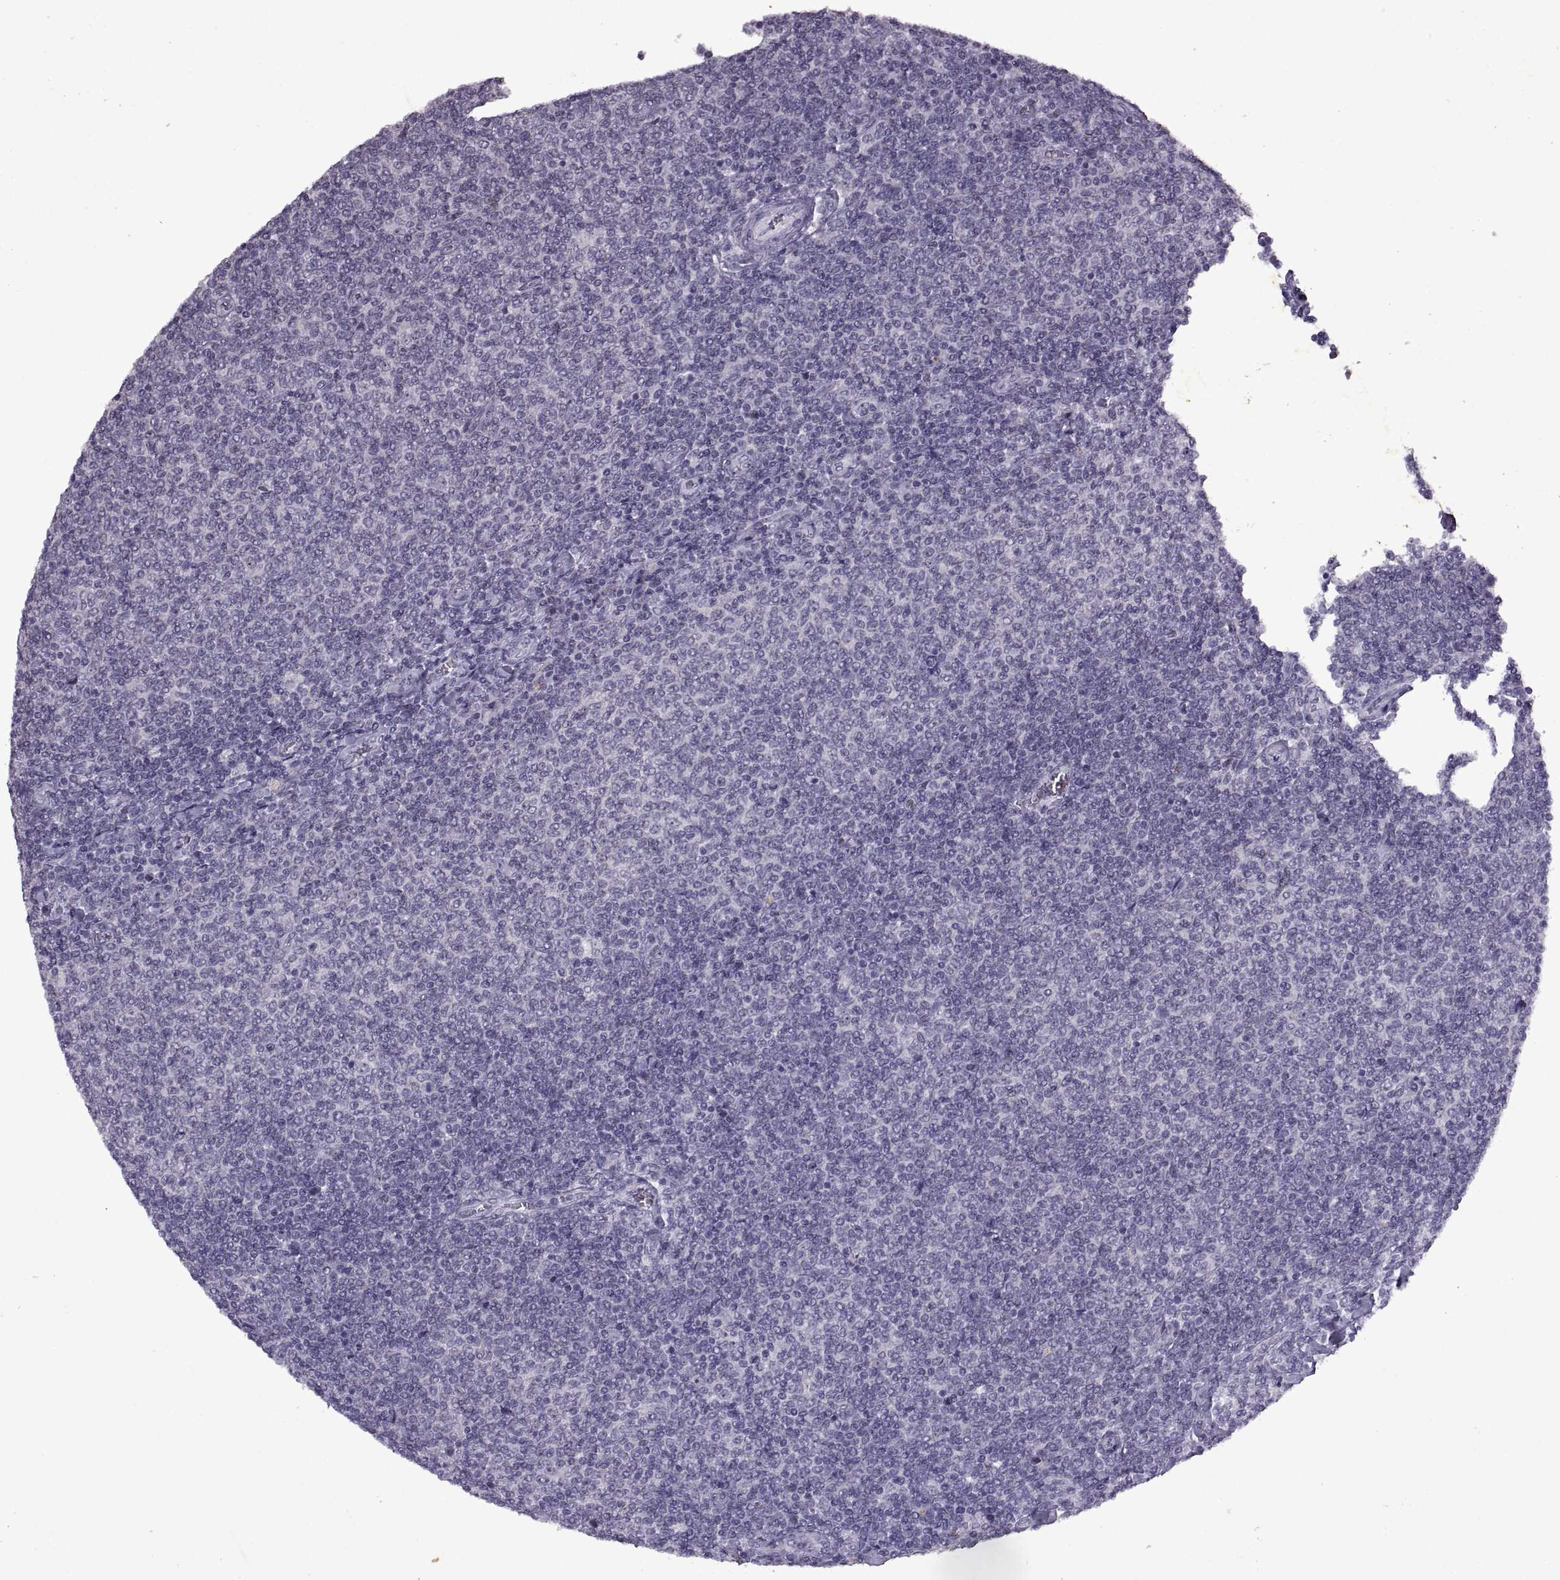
{"staining": {"intensity": "negative", "quantity": "none", "location": "none"}, "tissue": "lymphoma", "cell_type": "Tumor cells", "image_type": "cancer", "snomed": [{"axis": "morphology", "description": "Malignant lymphoma, non-Hodgkin's type, Low grade"}, {"axis": "topography", "description": "Lymph node"}], "caption": "High power microscopy micrograph of an immunohistochemistry (IHC) photomicrograph of malignant lymphoma, non-Hodgkin's type (low-grade), revealing no significant staining in tumor cells.", "gene": "SINHCAF", "patient": {"sex": "male", "age": 52}}